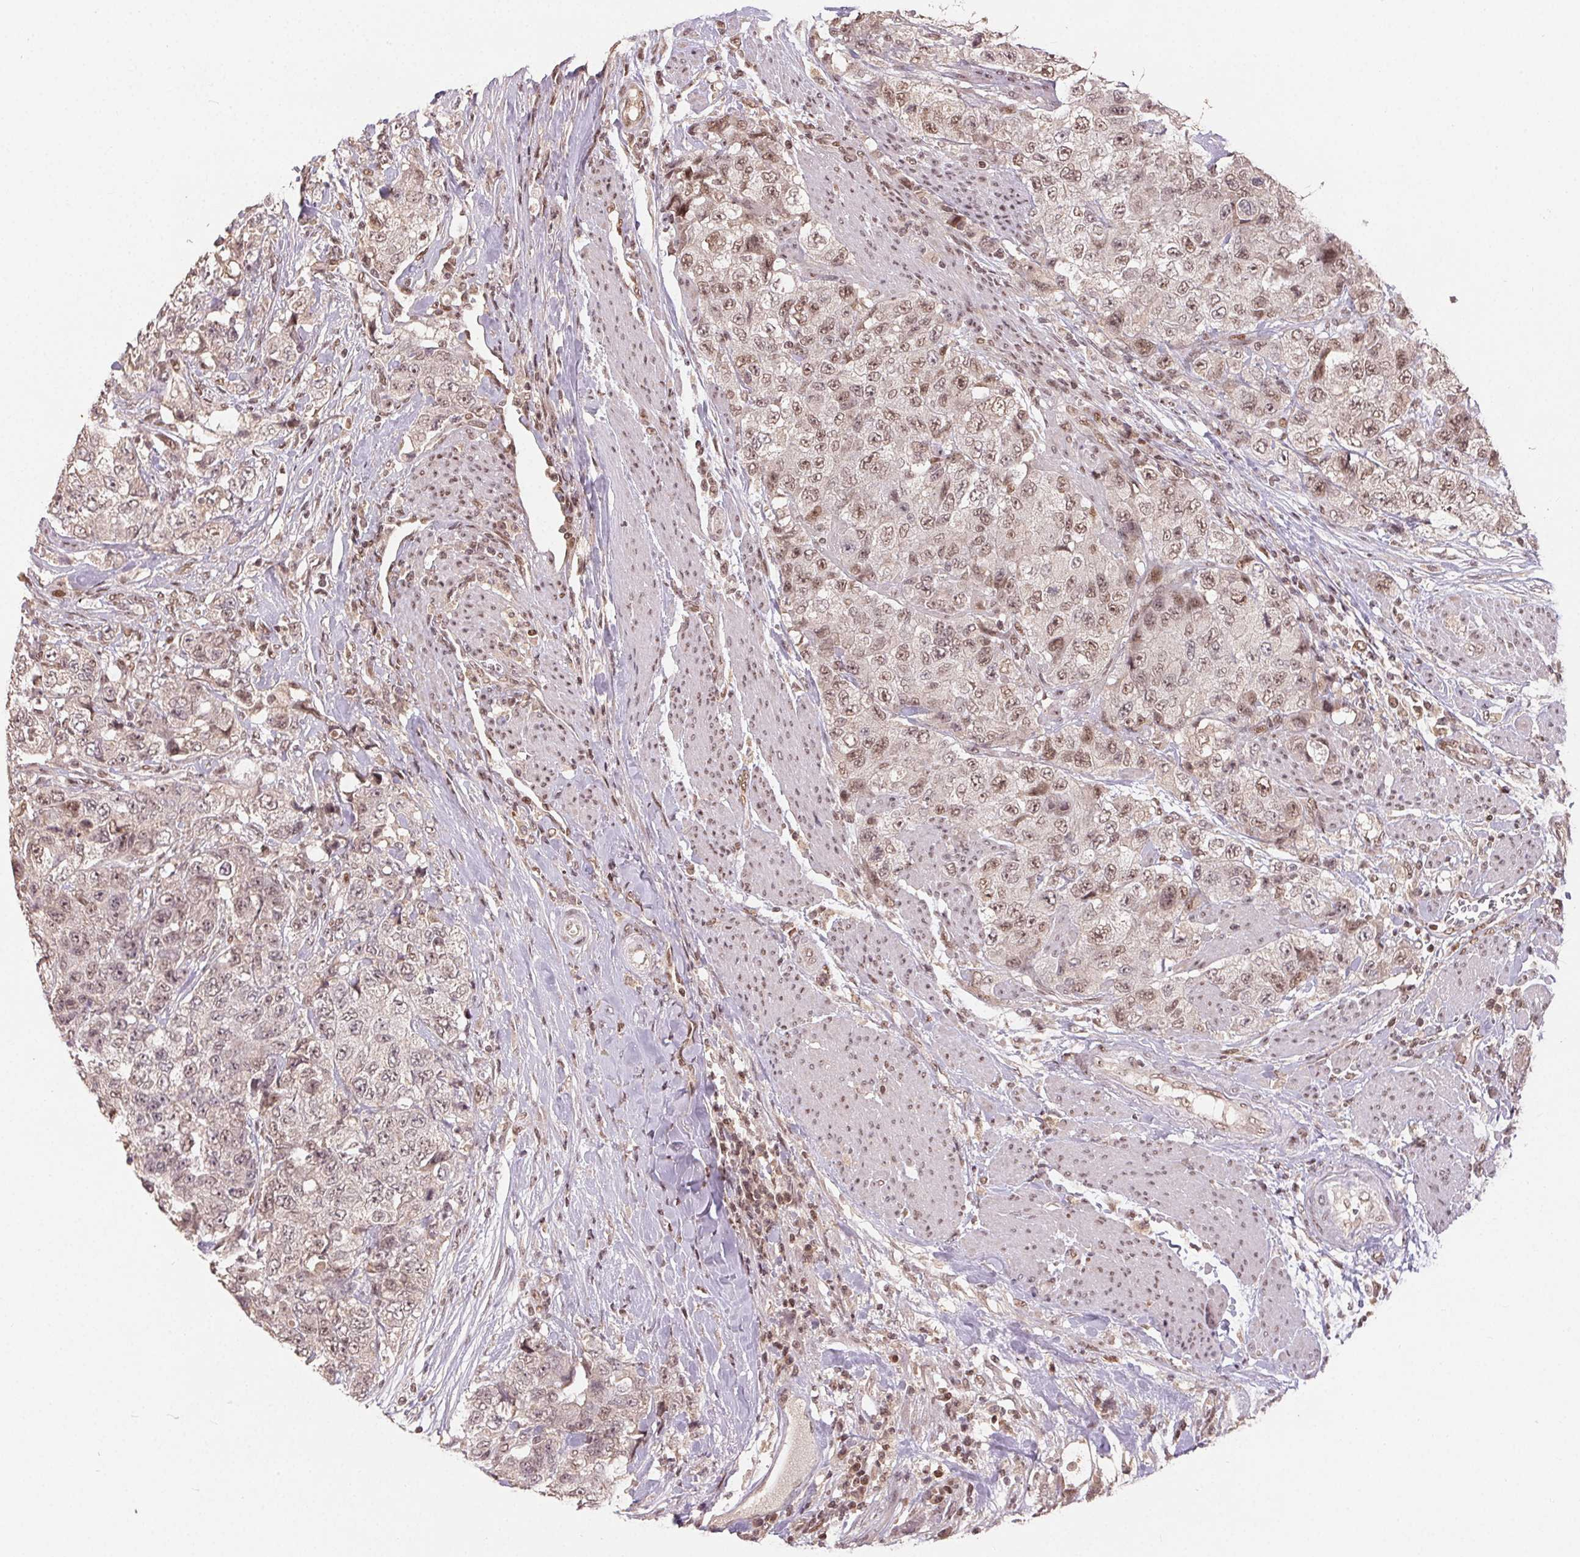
{"staining": {"intensity": "moderate", "quantity": ">75%", "location": "nuclear"}, "tissue": "urothelial cancer", "cell_type": "Tumor cells", "image_type": "cancer", "snomed": [{"axis": "morphology", "description": "Urothelial carcinoma, High grade"}, {"axis": "topography", "description": "Urinary bladder"}], "caption": "DAB (3,3'-diaminobenzidine) immunohistochemical staining of human urothelial cancer exhibits moderate nuclear protein staining in approximately >75% of tumor cells. (DAB = brown stain, brightfield microscopy at high magnification).", "gene": "MAPKAPK2", "patient": {"sex": "female", "age": 78}}